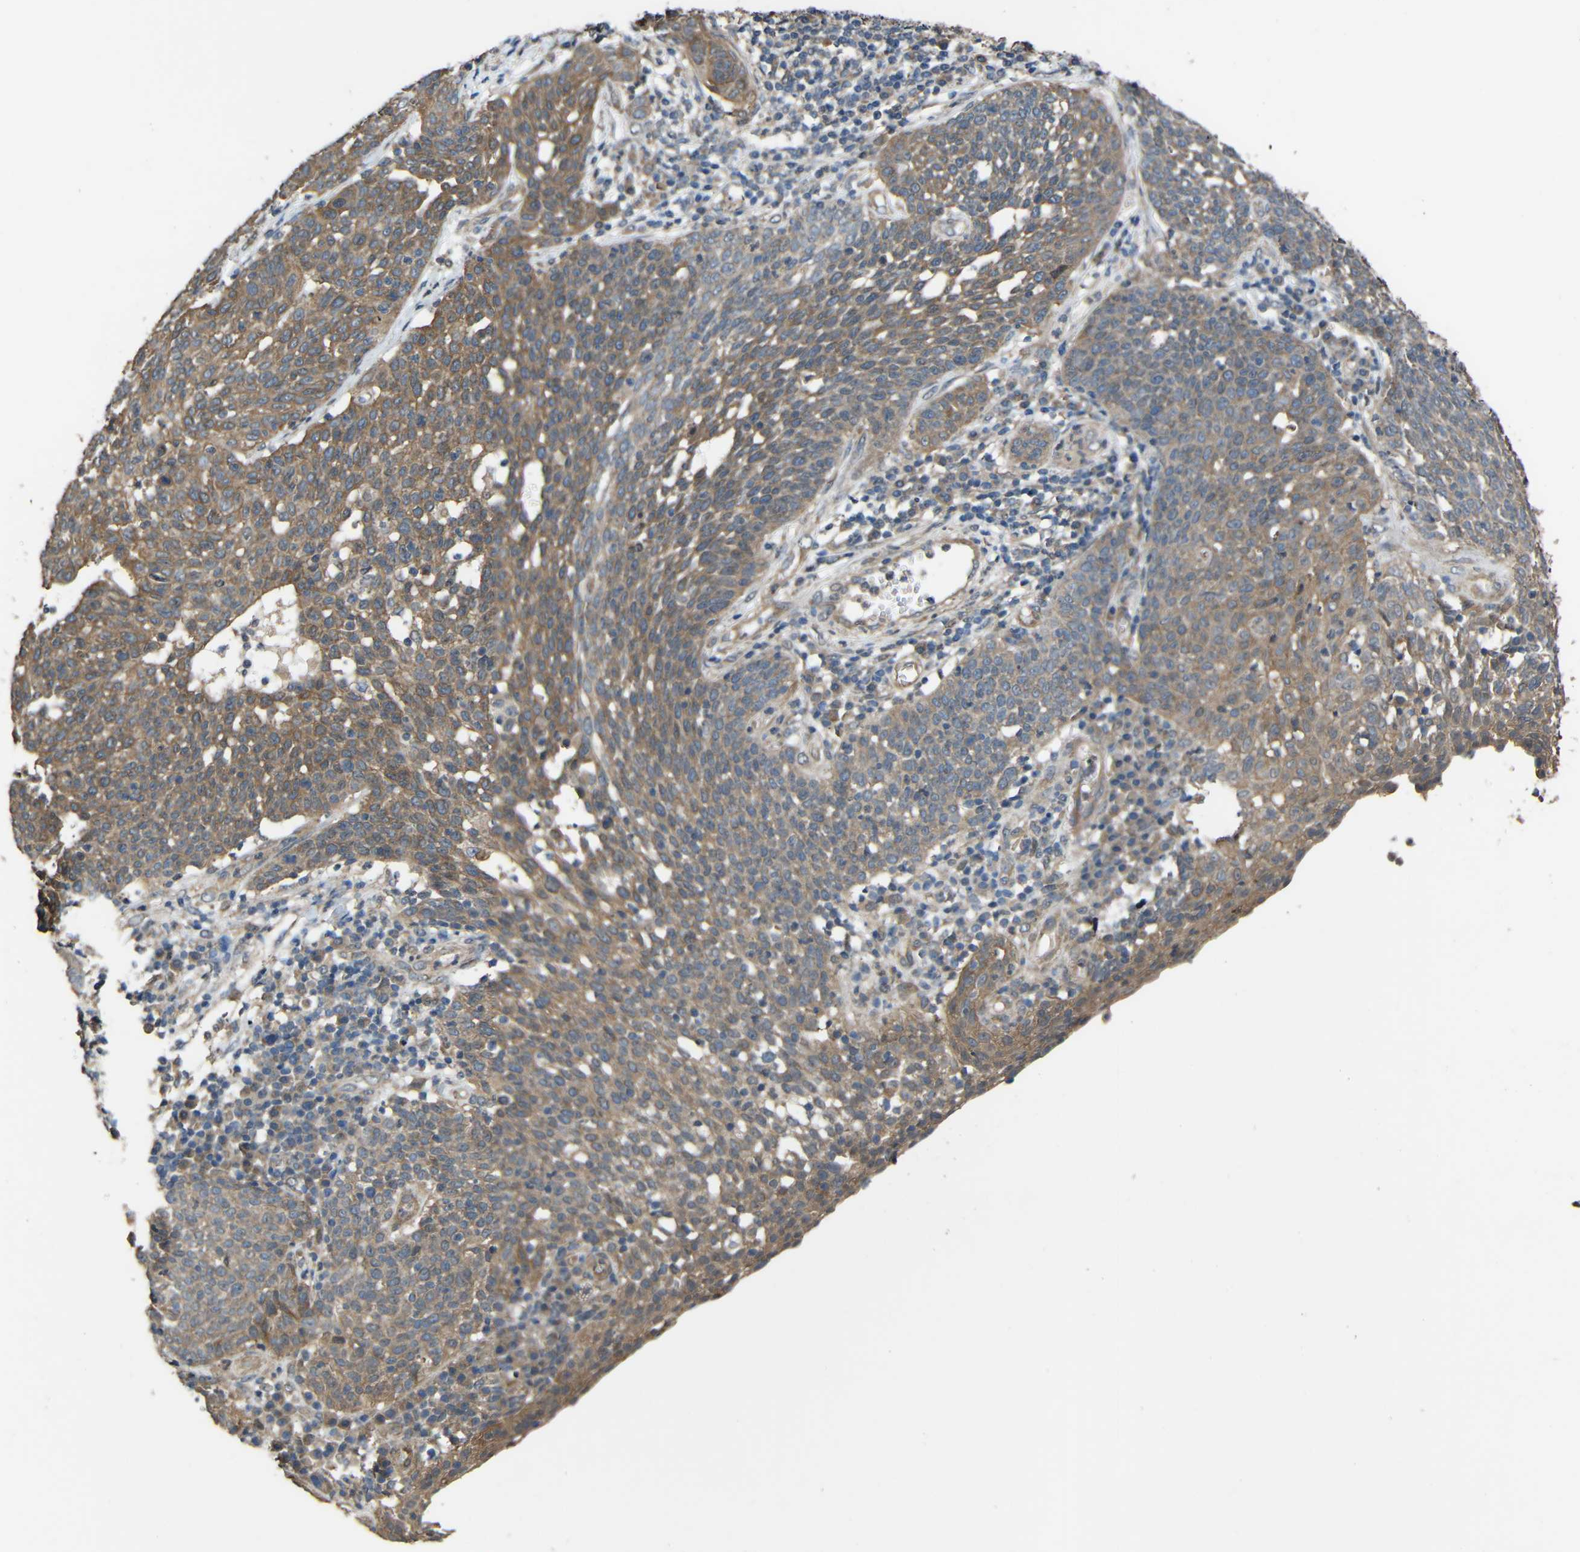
{"staining": {"intensity": "moderate", "quantity": ">75%", "location": "cytoplasmic/membranous"}, "tissue": "cervical cancer", "cell_type": "Tumor cells", "image_type": "cancer", "snomed": [{"axis": "morphology", "description": "Squamous cell carcinoma, NOS"}, {"axis": "topography", "description": "Cervix"}], "caption": "IHC micrograph of neoplastic tissue: human cervical squamous cell carcinoma stained using IHC reveals medium levels of moderate protein expression localized specifically in the cytoplasmic/membranous of tumor cells, appearing as a cytoplasmic/membranous brown color.", "gene": "CHST9", "patient": {"sex": "female", "age": 34}}